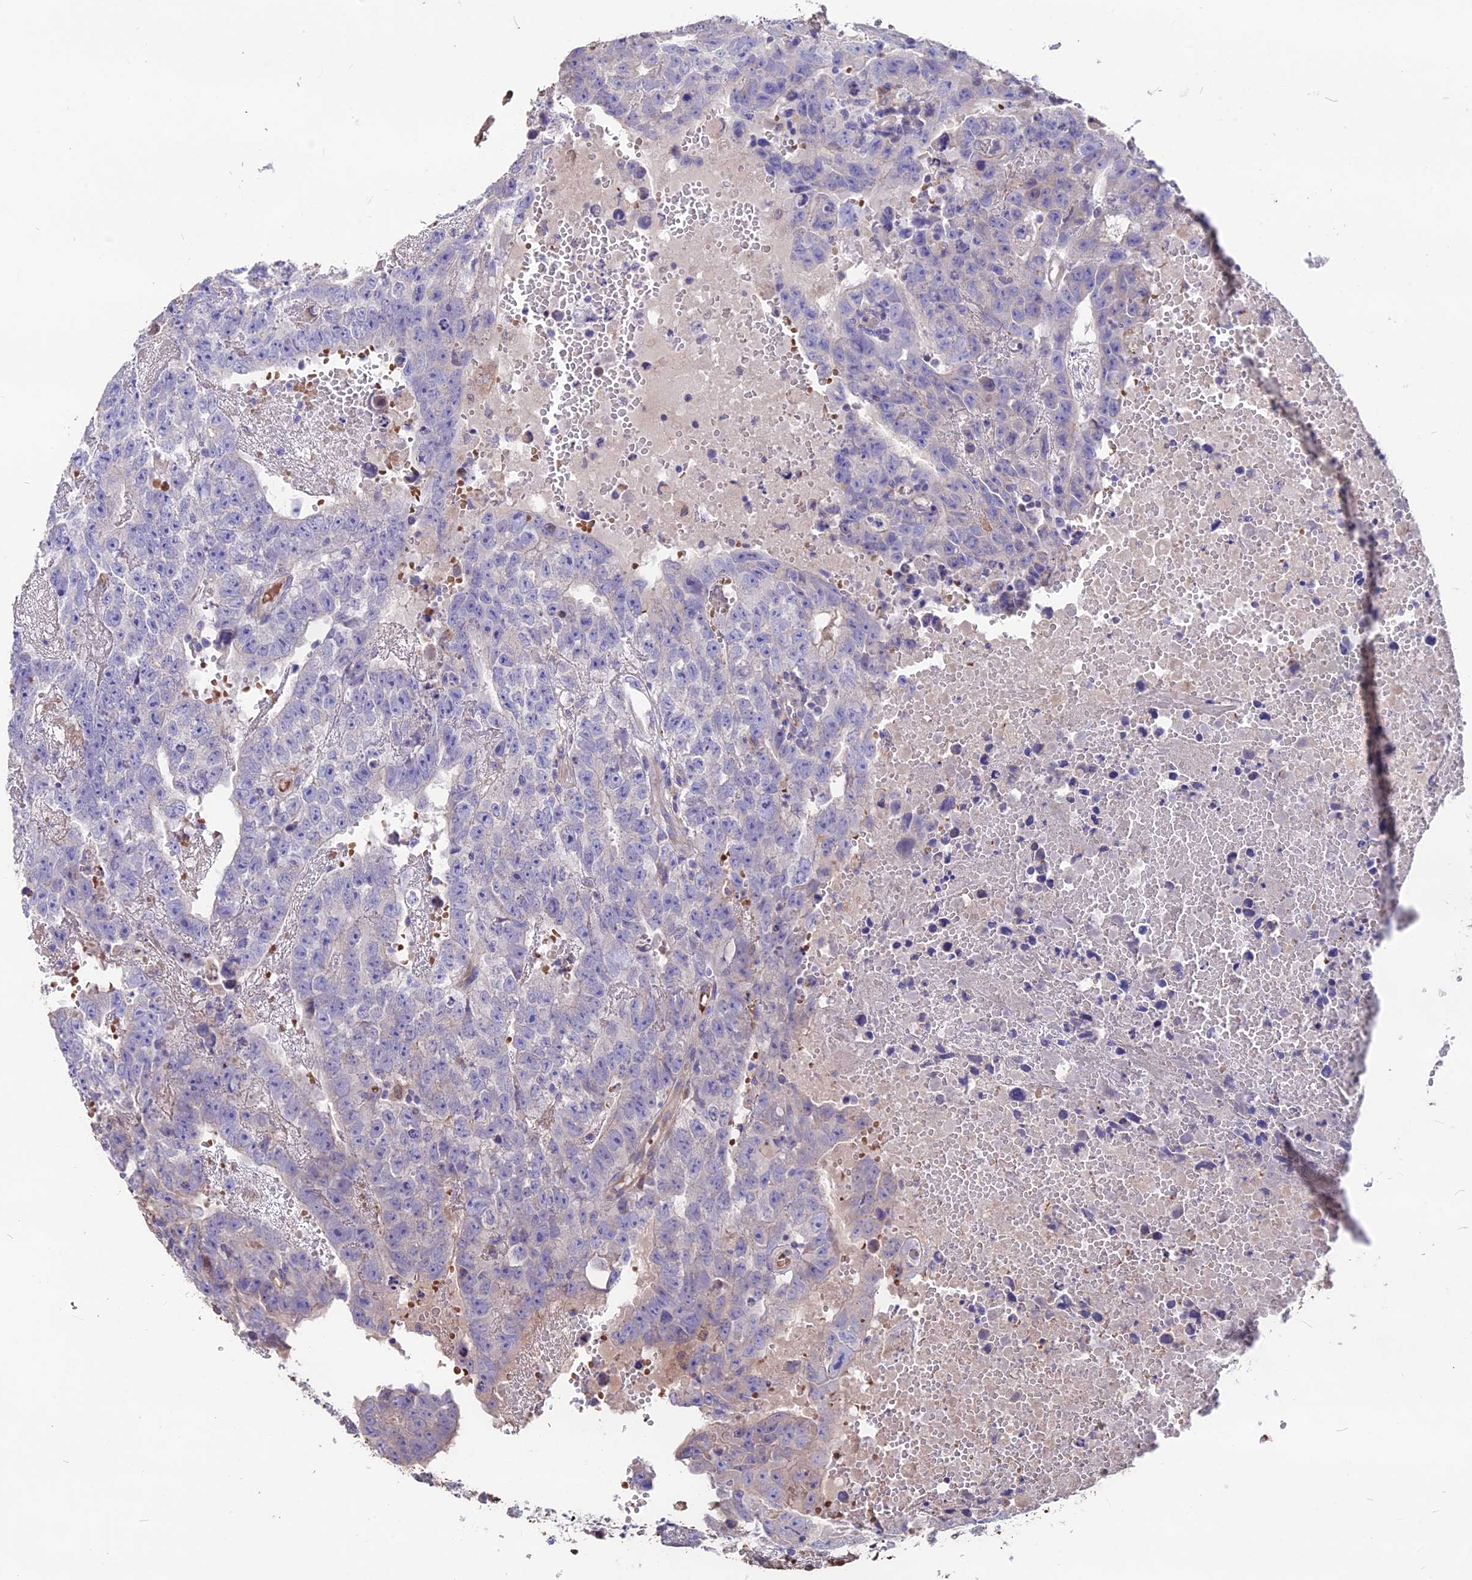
{"staining": {"intensity": "negative", "quantity": "none", "location": "none"}, "tissue": "testis cancer", "cell_type": "Tumor cells", "image_type": "cancer", "snomed": [{"axis": "morphology", "description": "Carcinoma, Embryonal, NOS"}, {"axis": "topography", "description": "Testis"}], "caption": "Immunohistochemistry (IHC) of human testis embryonal carcinoma demonstrates no expression in tumor cells. (DAB IHC, high magnification).", "gene": "SEH1L", "patient": {"sex": "male", "age": 25}}